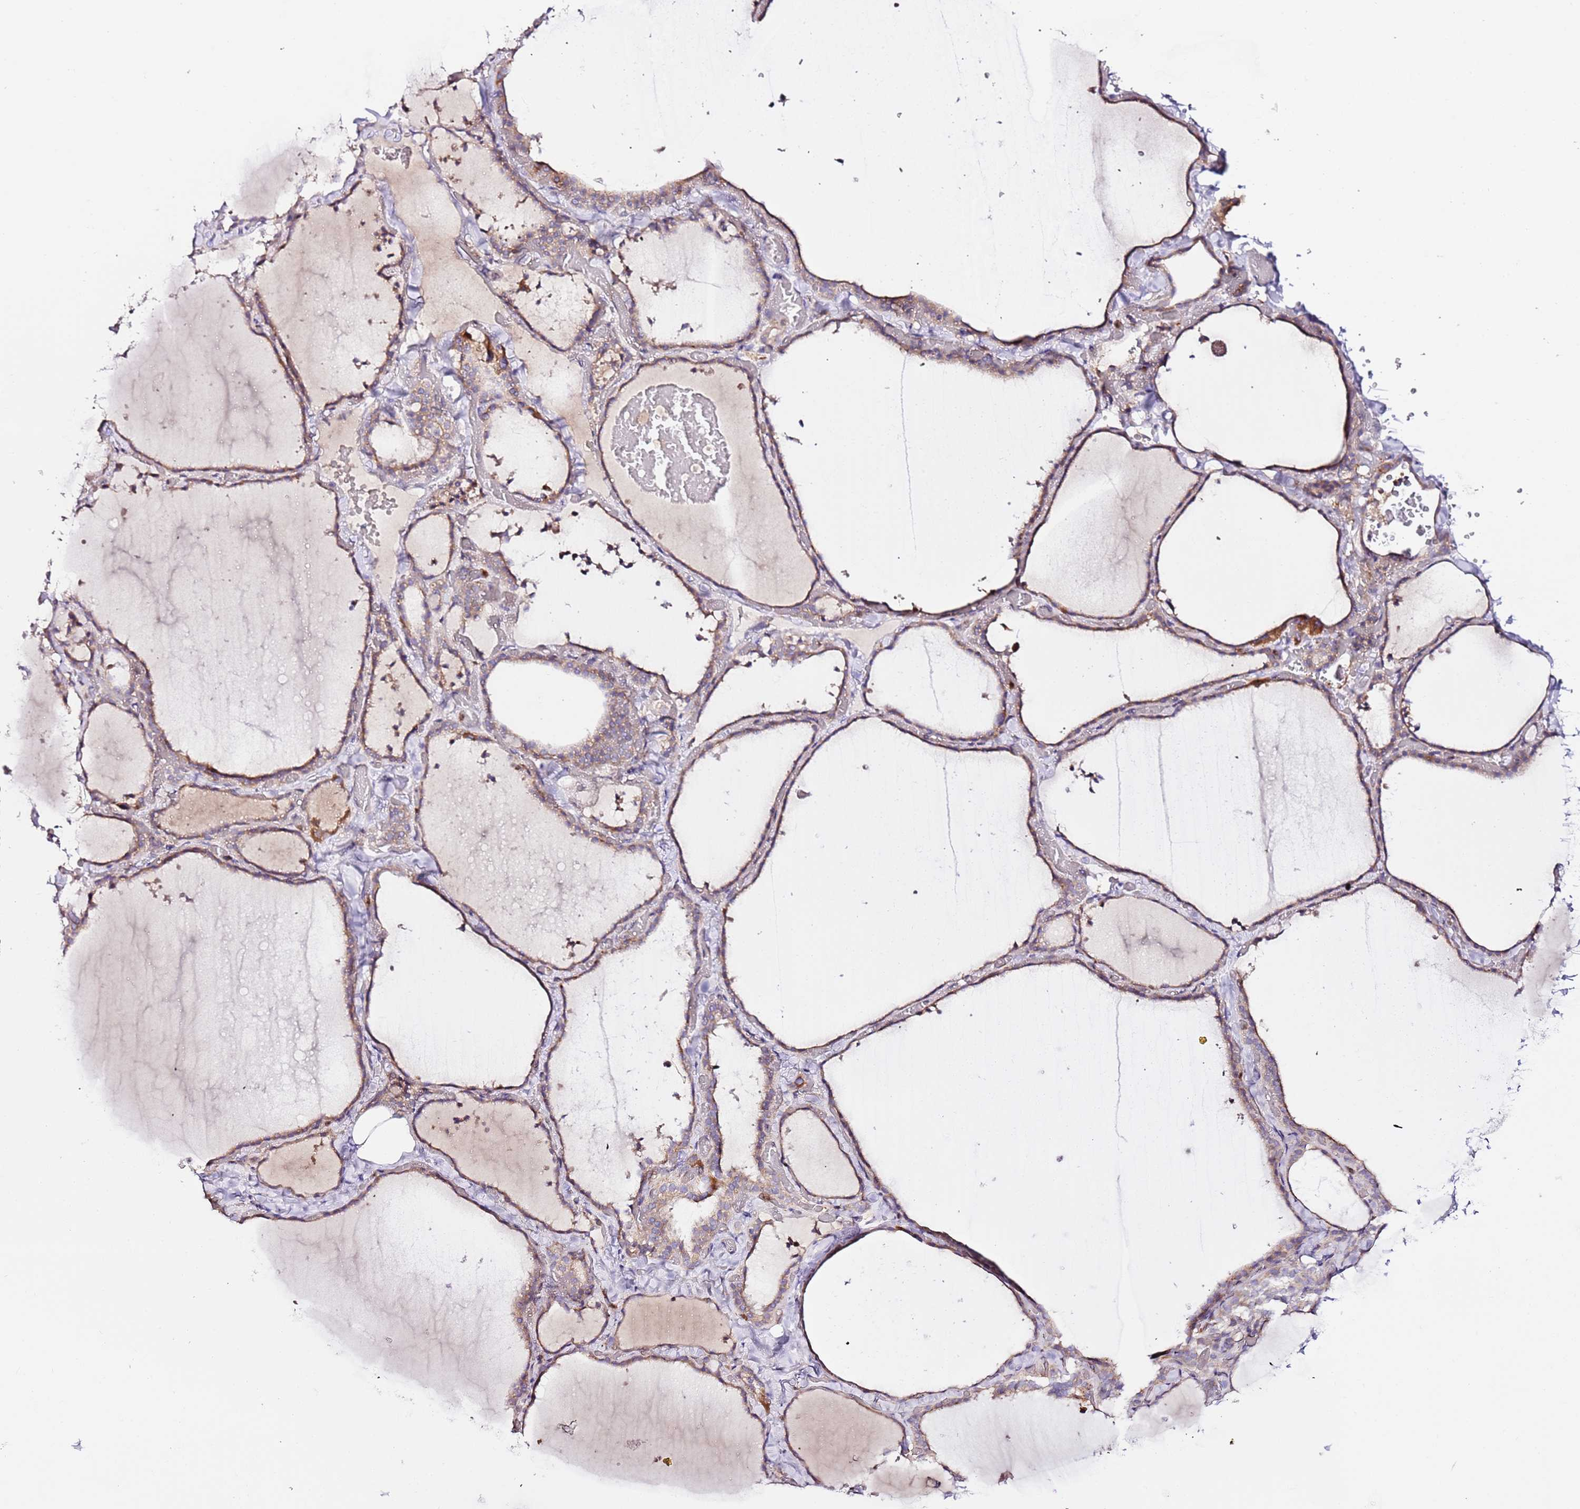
{"staining": {"intensity": "moderate", "quantity": ">75%", "location": "cytoplasmic/membranous"}, "tissue": "thyroid gland", "cell_type": "Glandular cells", "image_type": "normal", "snomed": [{"axis": "morphology", "description": "Normal tissue, NOS"}, {"axis": "topography", "description": "Thyroid gland"}], "caption": "Brown immunohistochemical staining in benign human thyroid gland shows moderate cytoplasmic/membranous staining in approximately >75% of glandular cells. The protein is shown in brown color, while the nuclei are stained blue.", "gene": "FLVCR1", "patient": {"sex": "female", "age": 22}}